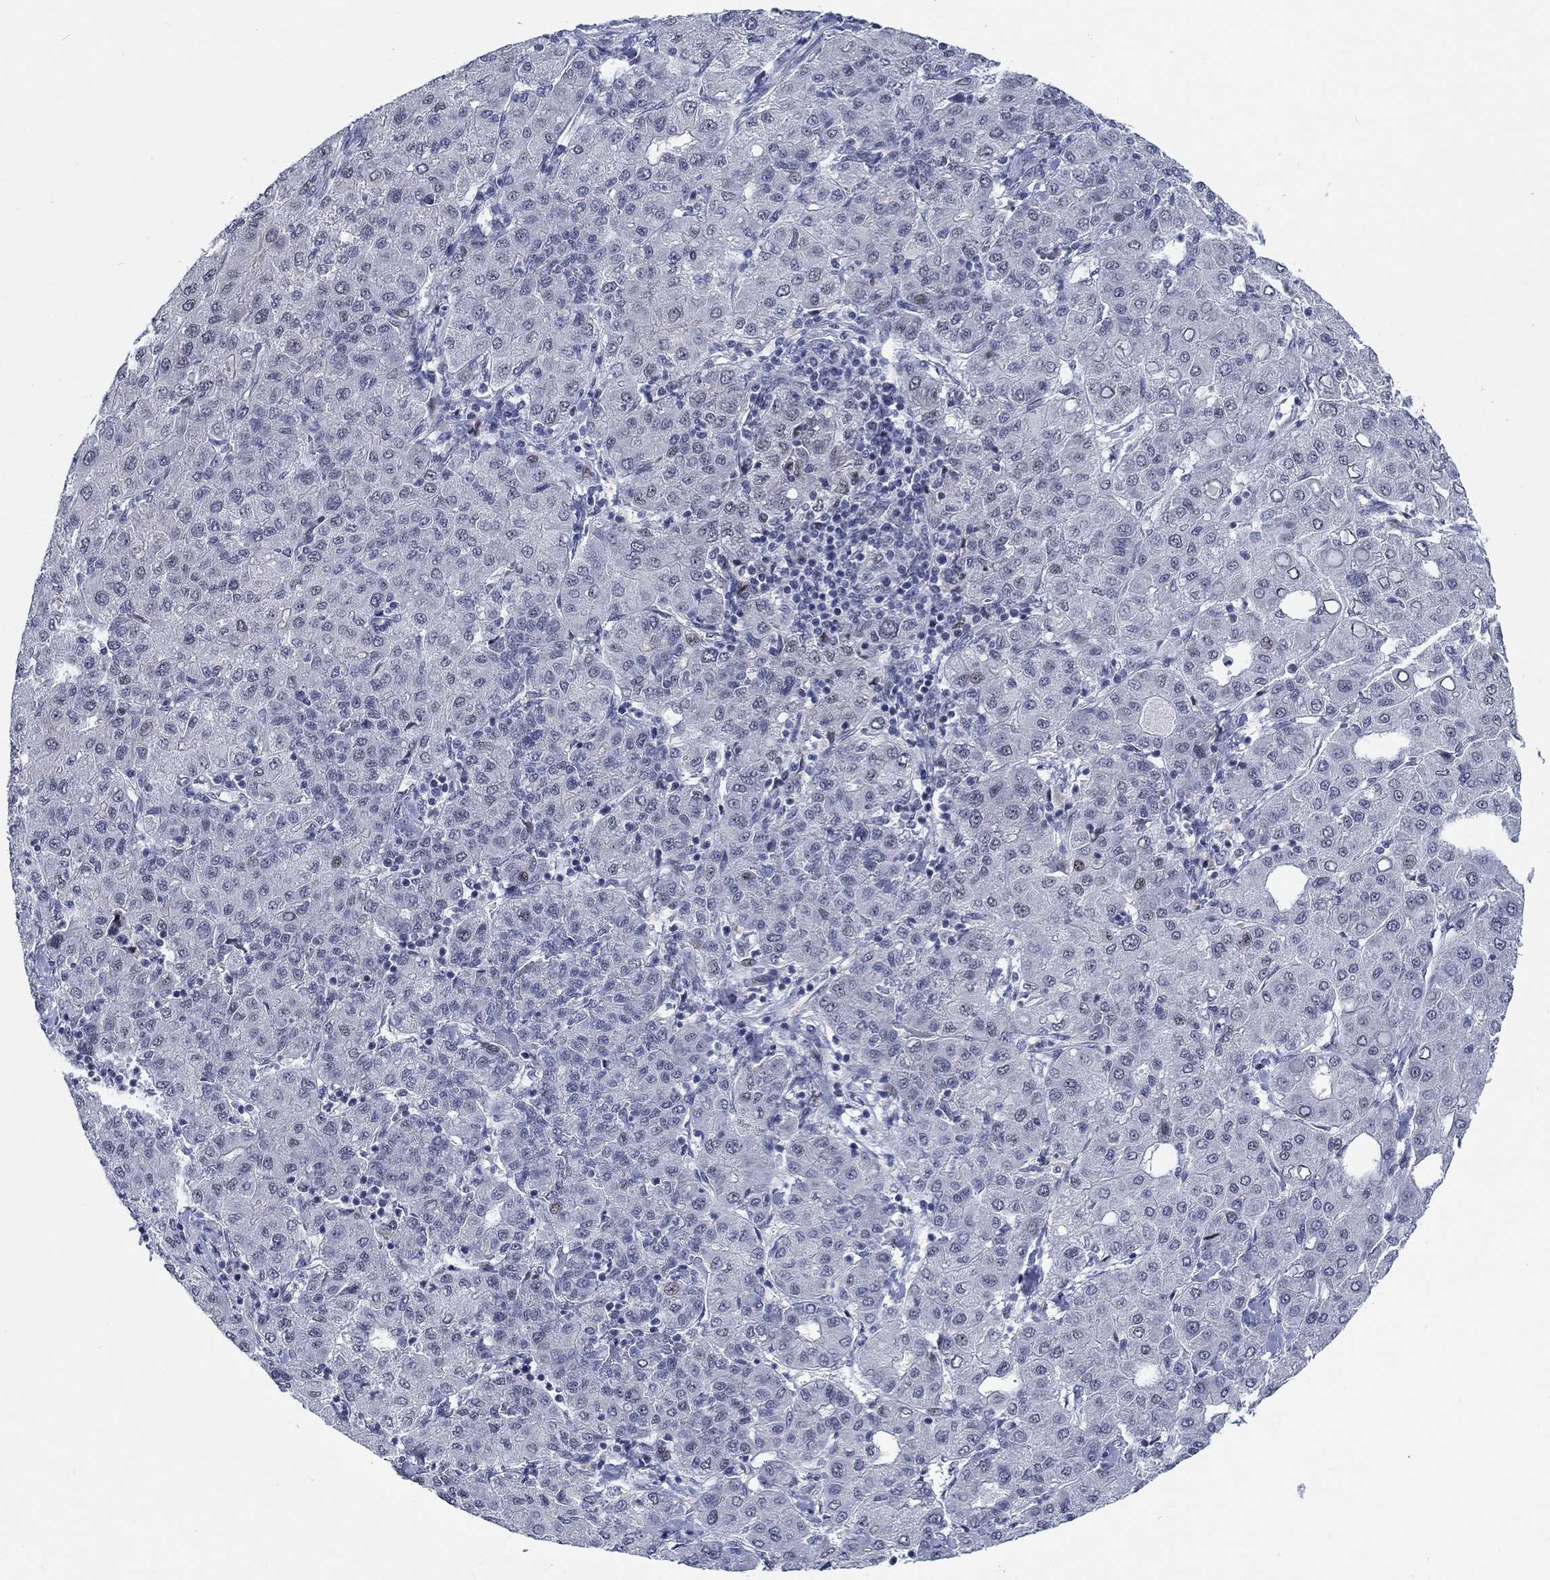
{"staining": {"intensity": "negative", "quantity": "none", "location": "none"}, "tissue": "liver cancer", "cell_type": "Tumor cells", "image_type": "cancer", "snomed": [{"axis": "morphology", "description": "Carcinoma, Hepatocellular, NOS"}, {"axis": "topography", "description": "Liver"}], "caption": "The image demonstrates no significant positivity in tumor cells of liver cancer (hepatocellular carcinoma).", "gene": "NEU3", "patient": {"sex": "male", "age": 65}}